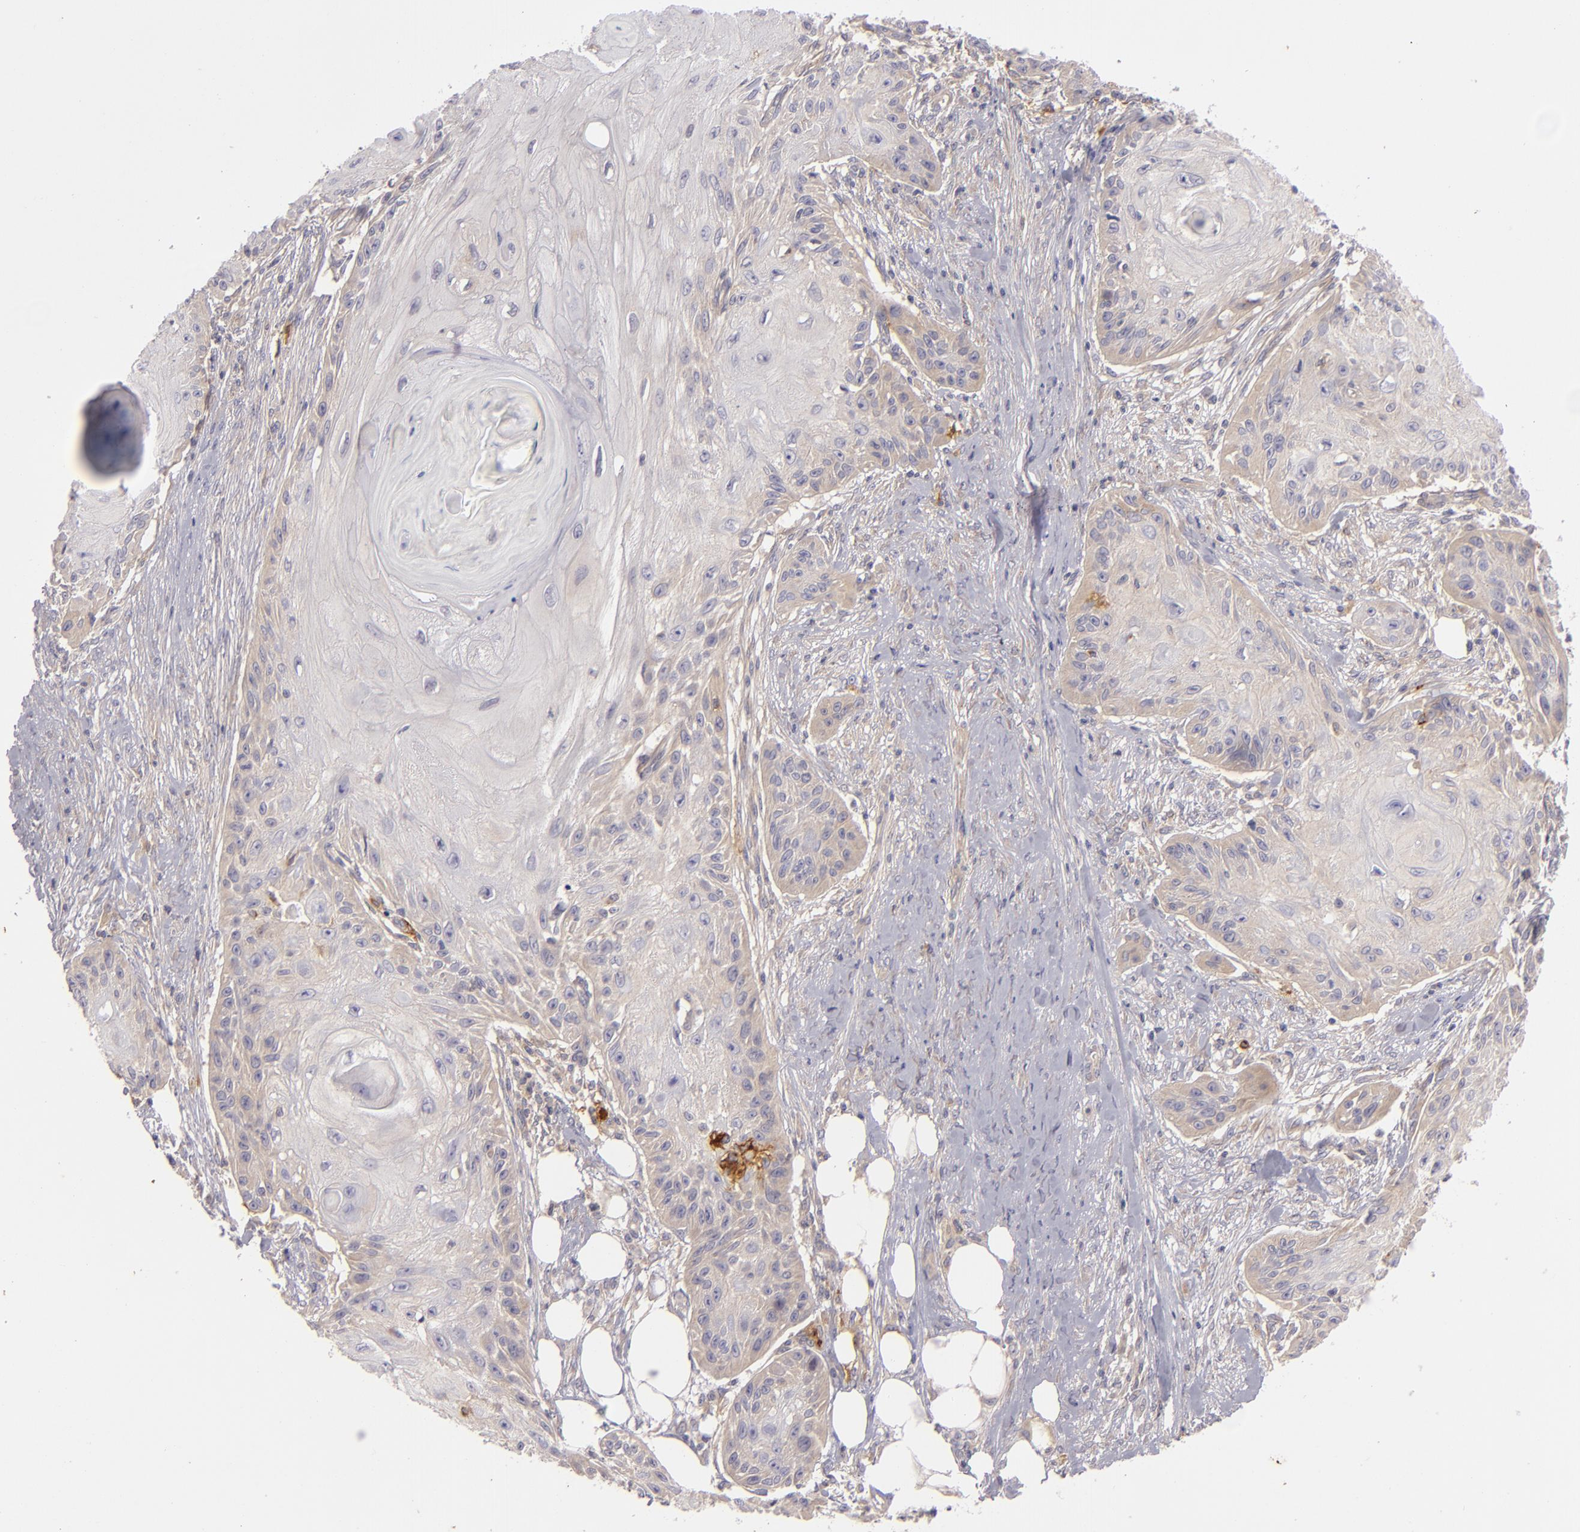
{"staining": {"intensity": "weak", "quantity": "<25%", "location": "cytoplasmic/membranous"}, "tissue": "skin cancer", "cell_type": "Tumor cells", "image_type": "cancer", "snomed": [{"axis": "morphology", "description": "Squamous cell carcinoma, NOS"}, {"axis": "topography", "description": "Skin"}], "caption": "Squamous cell carcinoma (skin) stained for a protein using immunohistochemistry (IHC) reveals no positivity tumor cells.", "gene": "CD83", "patient": {"sex": "female", "age": 88}}